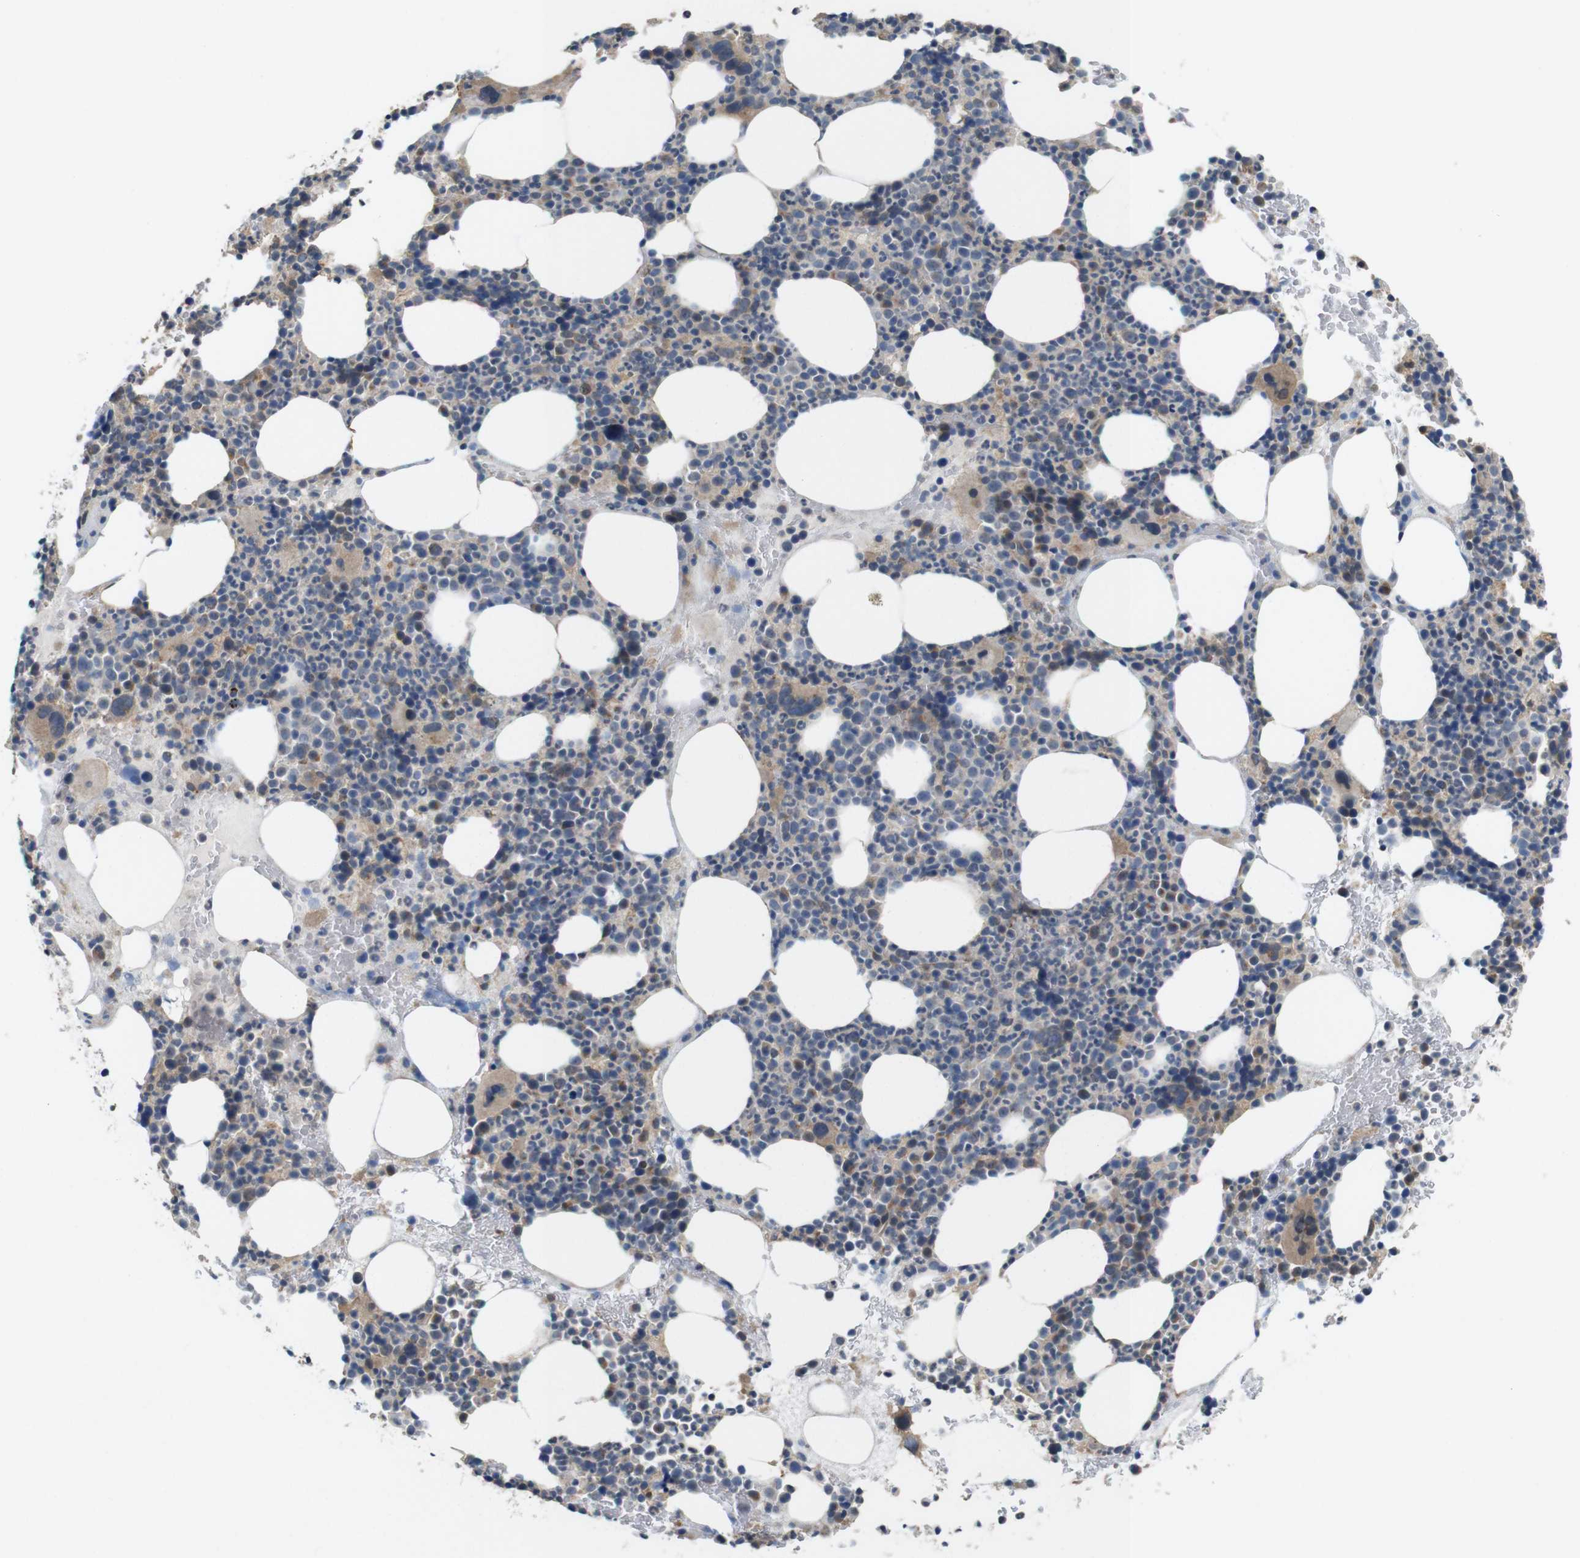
{"staining": {"intensity": "weak", "quantity": "25%-75%", "location": "cytoplasmic/membranous"}, "tissue": "bone marrow", "cell_type": "Hematopoietic cells", "image_type": "normal", "snomed": [{"axis": "morphology", "description": "Normal tissue, NOS"}, {"axis": "morphology", "description": "Inflammation, NOS"}, {"axis": "topography", "description": "Bone marrow"}], "caption": "Protein staining of benign bone marrow demonstrates weak cytoplasmic/membranous expression in about 25%-75% of hematopoietic cells. The staining is performed using DAB brown chromogen to label protein expression. The nuclei are counter-stained blue using hematoxylin.", "gene": "CDC34", "patient": {"sex": "male", "age": 73}}